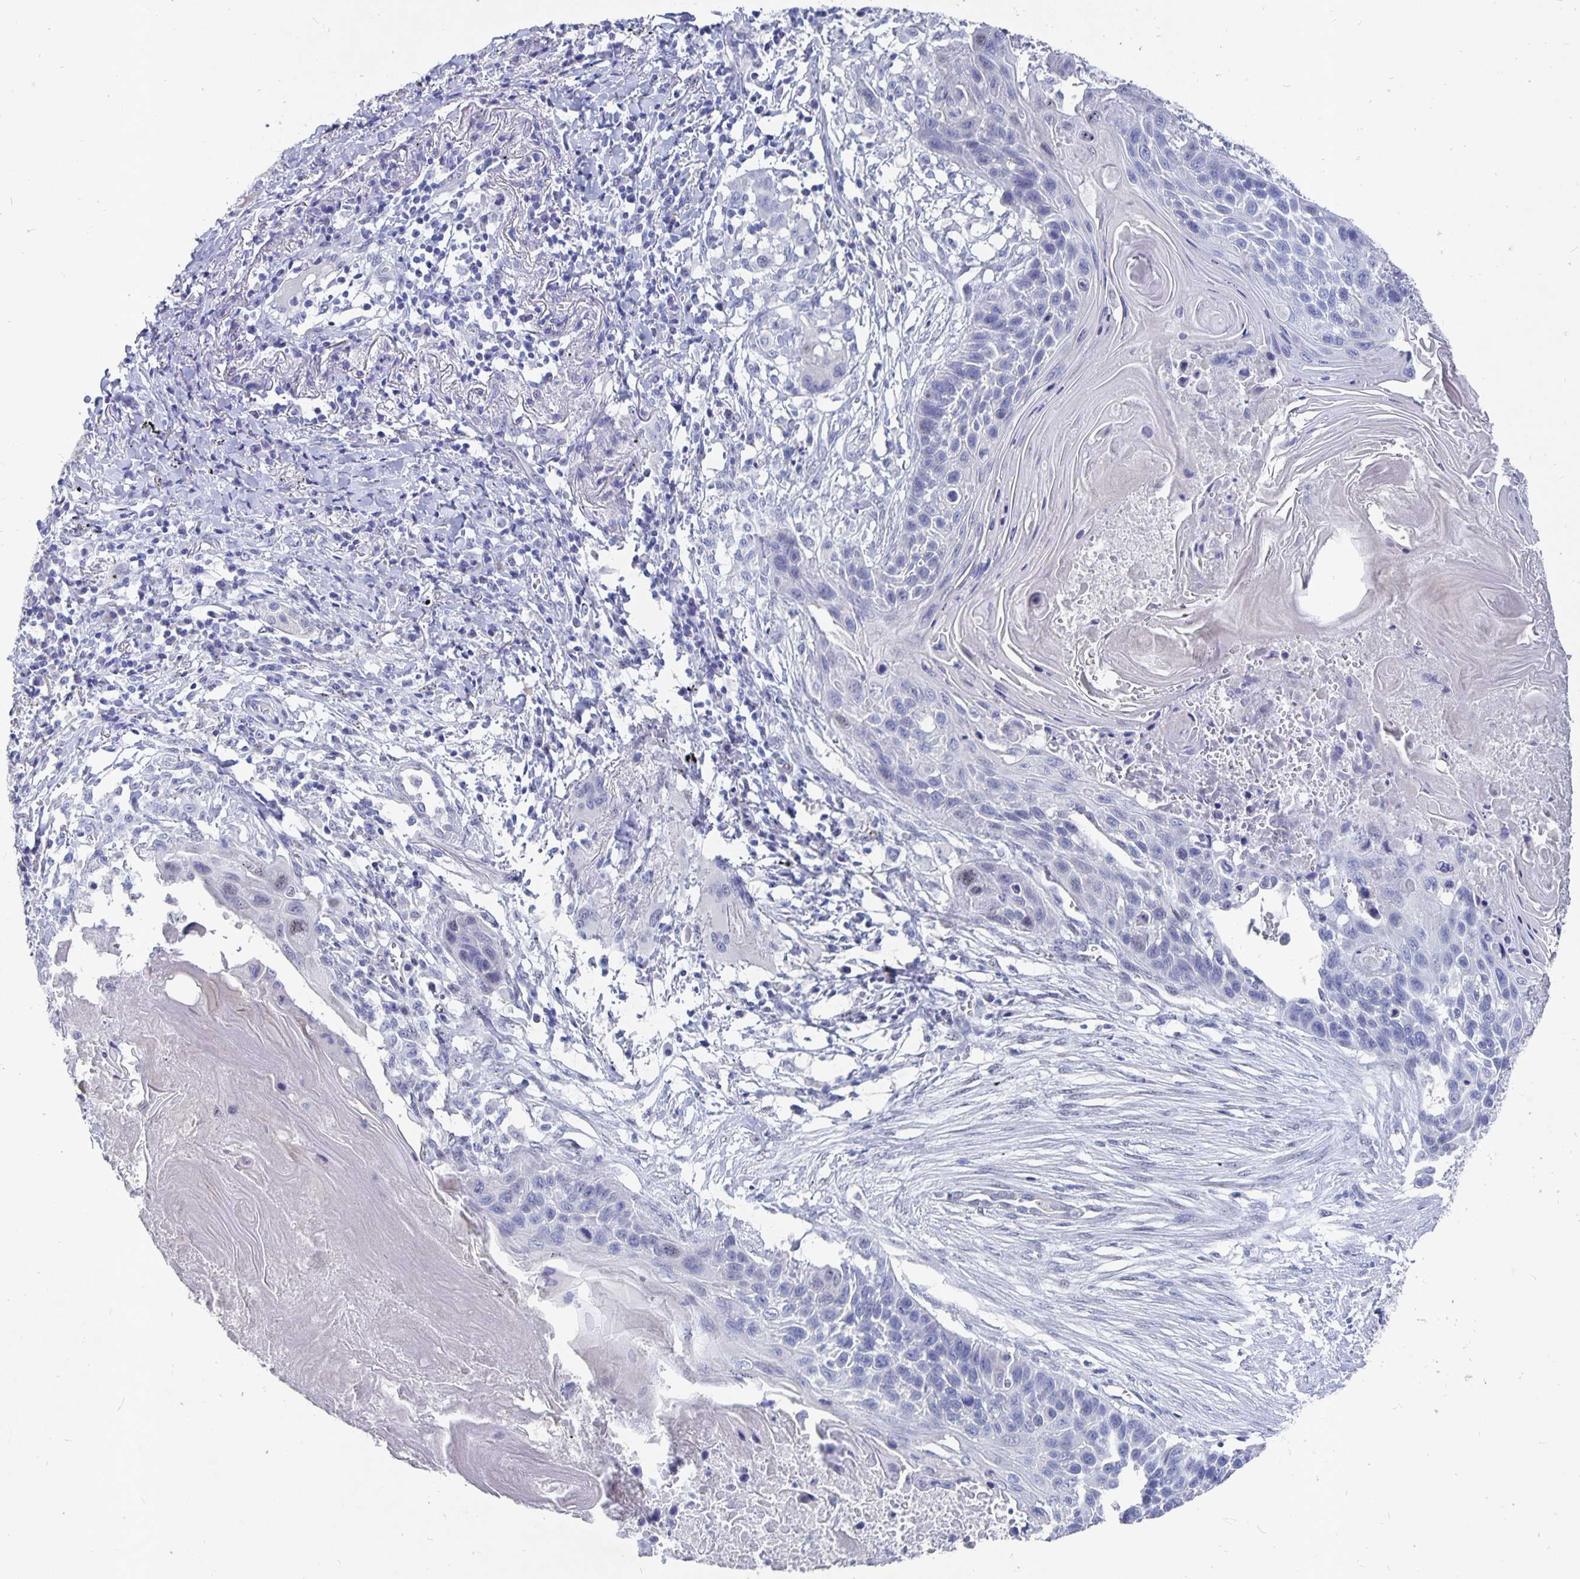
{"staining": {"intensity": "negative", "quantity": "none", "location": "none"}, "tissue": "lung cancer", "cell_type": "Tumor cells", "image_type": "cancer", "snomed": [{"axis": "morphology", "description": "Squamous cell carcinoma, NOS"}, {"axis": "topography", "description": "Lung"}], "caption": "The immunohistochemistry image has no significant staining in tumor cells of squamous cell carcinoma (lung) tissue.", "gene": "SMOC1", "patient": {"sex": "male", "age": 78}}